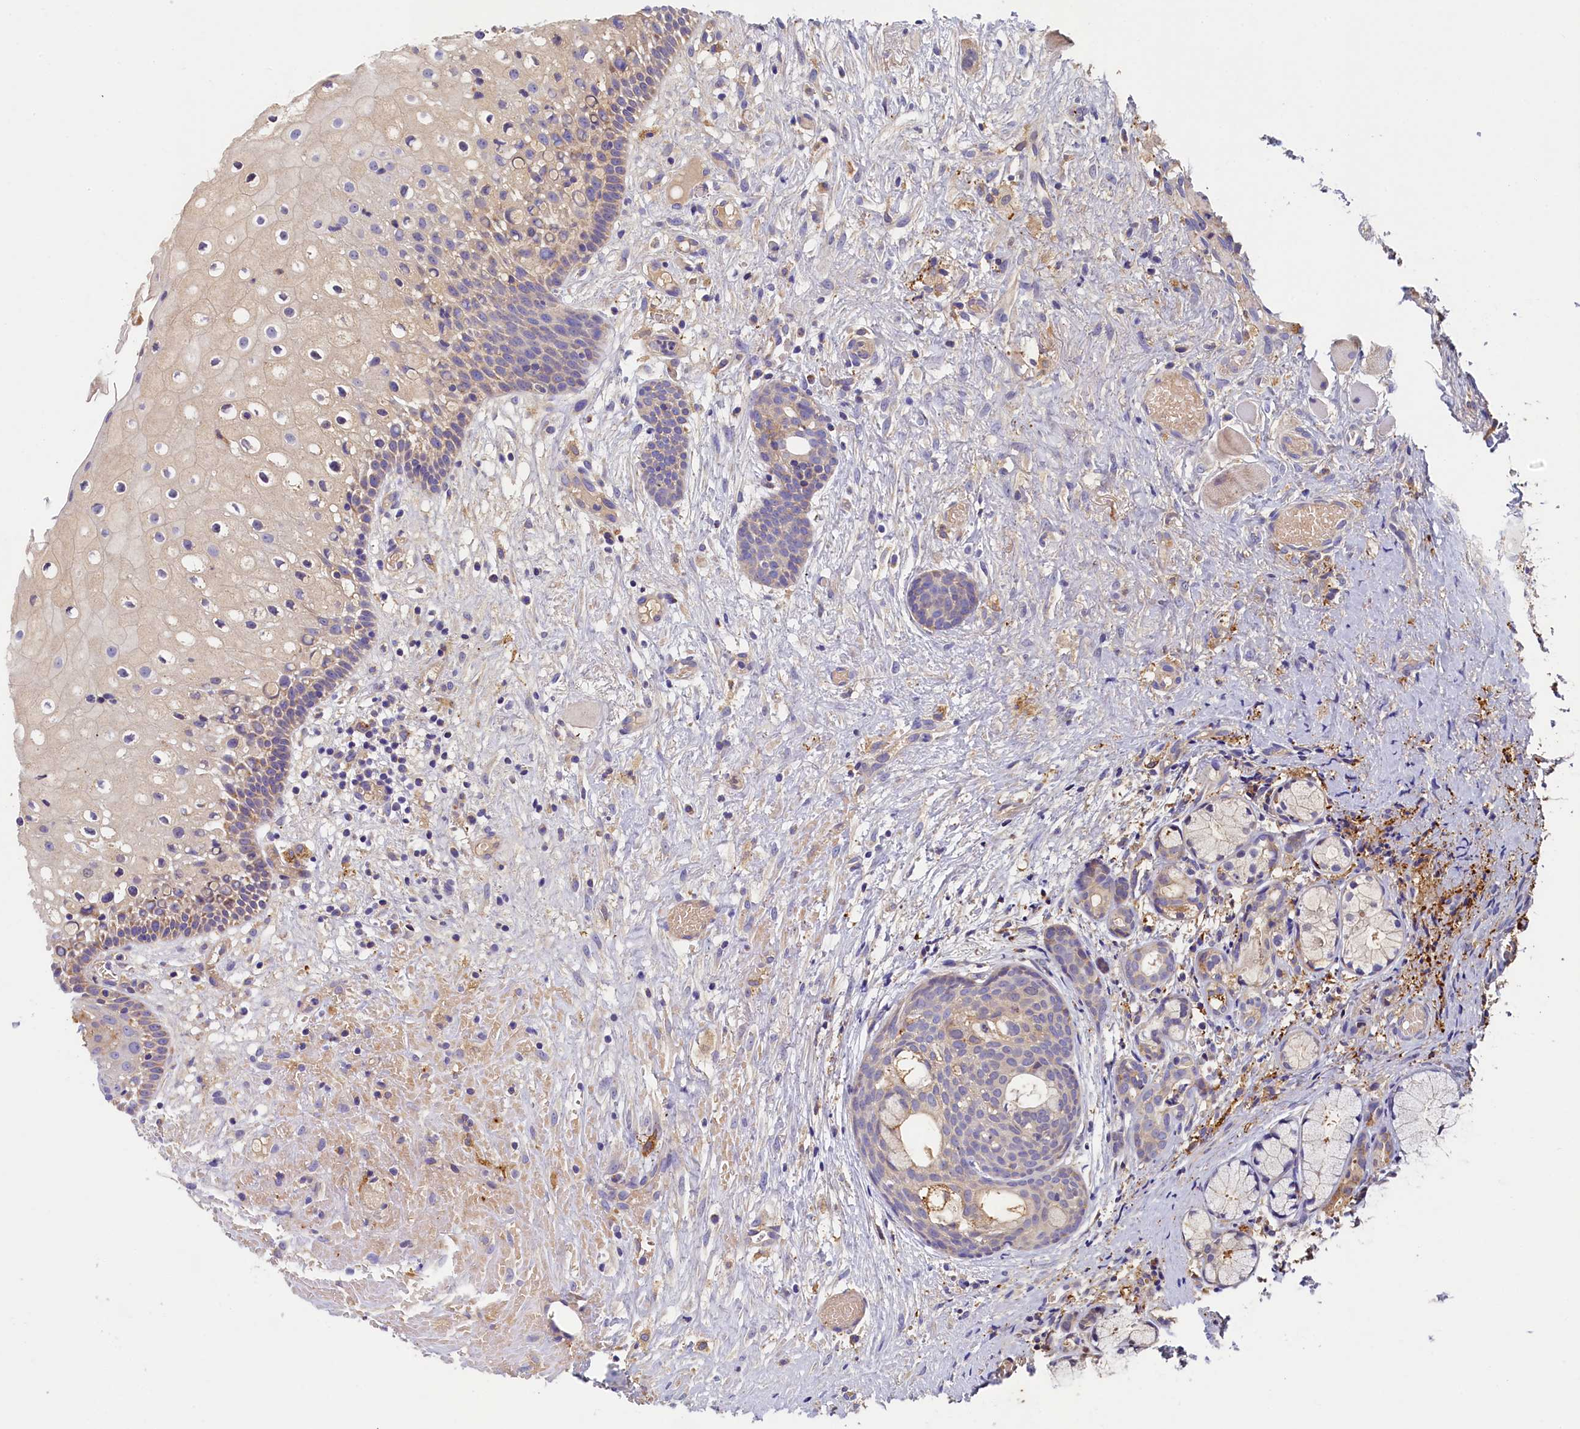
{"staining": {"intensity": "weak", "quantity": "<25%", "location": "cytoplasmic/membranous"}, "tissue": "oral mucosa", "cell_type": "Squamous epithelial cells", "image_type": "normal", "snomed": [{"axis": "morphology", "description": "Normal tissue, NOS"}, {"axis": "topography", "description": "Oral tissue"}], "caption": "A histopathology image of human oral mucosa is negative for staining in squamous epithelial cells. (Immunohistochemistry (ihc), brightfield microscopy, high magnification).", "gene": "SEC31B", "patient": {"sex": "female", "age": 69}}